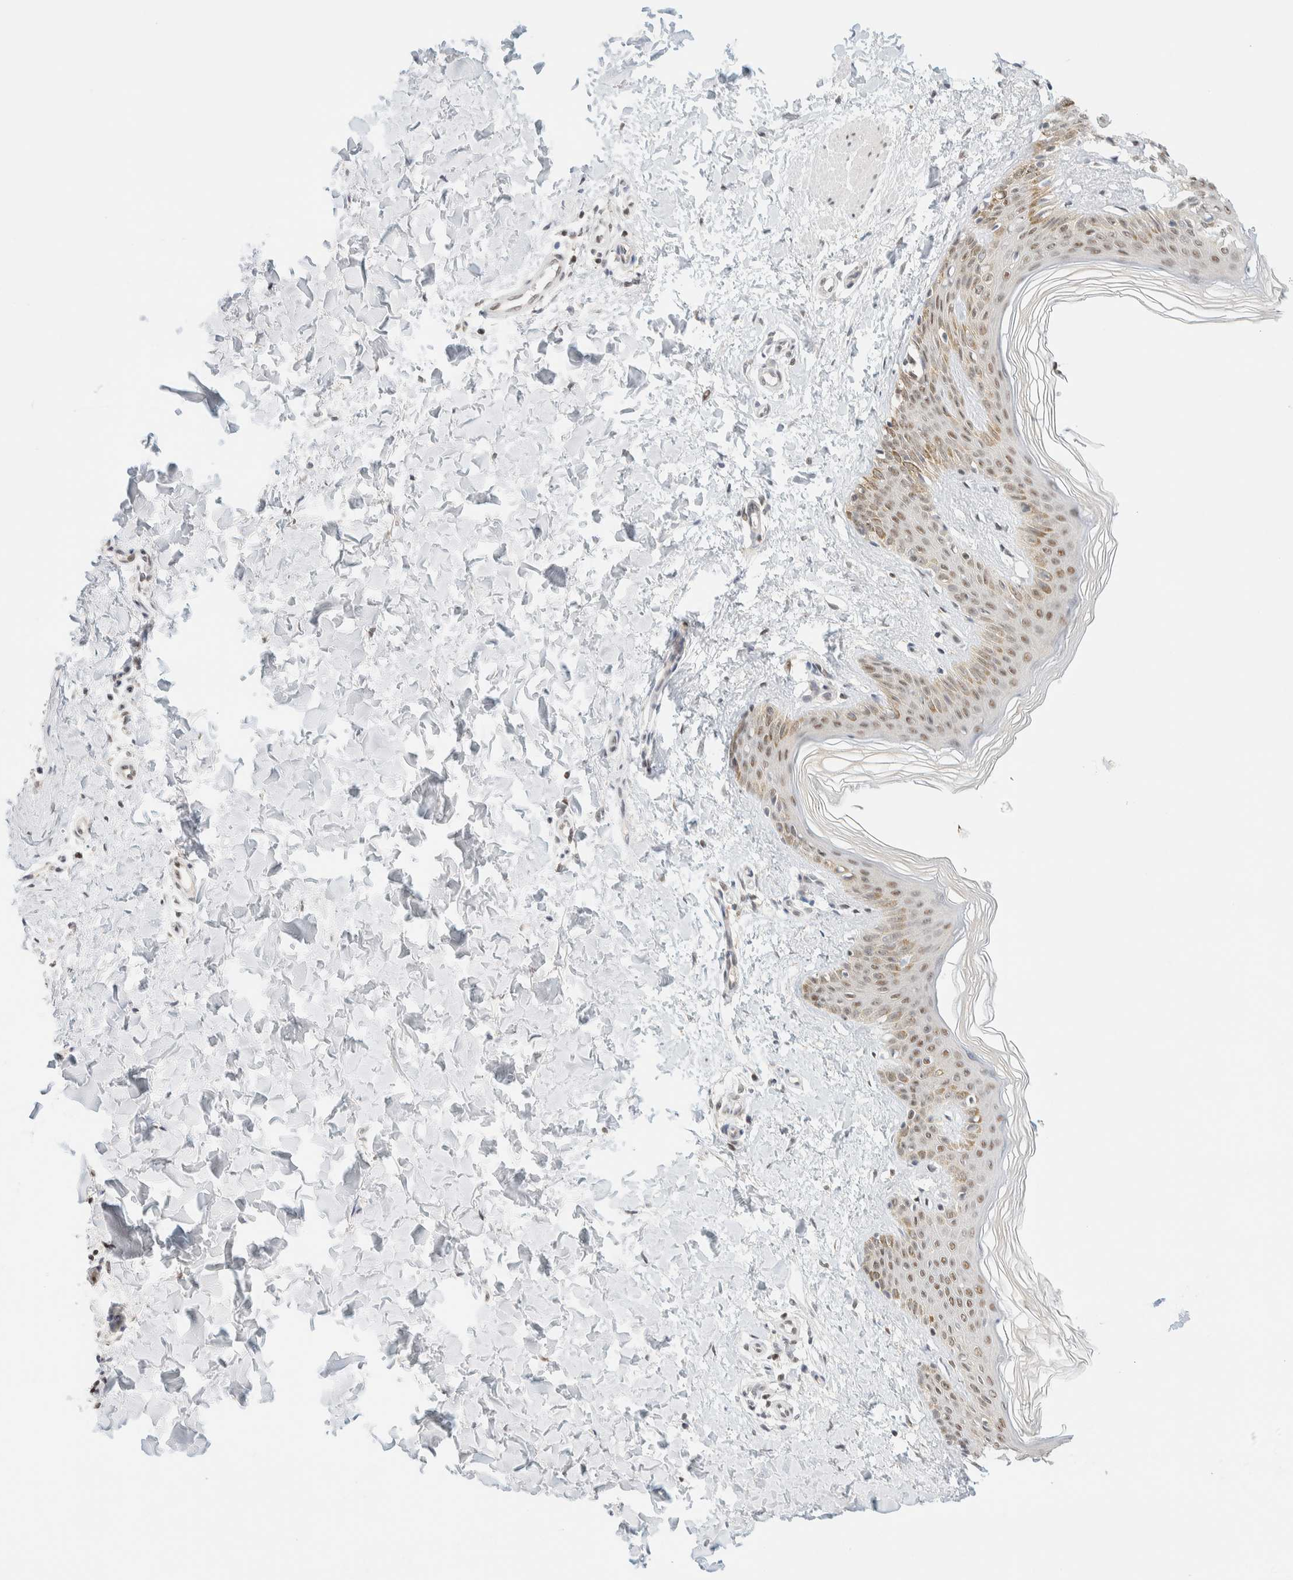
{"staining": {"intensity": "weak", "quantity": ">75%", "location": "nuclear"}, "tissue": "skin", "cell_type": "Fibroblasts", "image_type": "normal", "snomed": [{"axis": "morphology", "description": "Normal tissue, NOS"}, {"axis": "morphology", "description": "Neoplasm, benign, NOS"}, {"axis": "topography", "description": "Skin"}, {"axis": "topography", "description": "Soft tissue"}], "caption": "Normal skin was stained to show a protein in brown. There is low levels of weak nuclear staining in about >75% of fibroblasts. (DAB (3,3'-diaminobenzidine) IHC with brightfield microscopy, high magnification).", "gene": "PYGO2", "patient": {"sex": "male", "age": 26}}